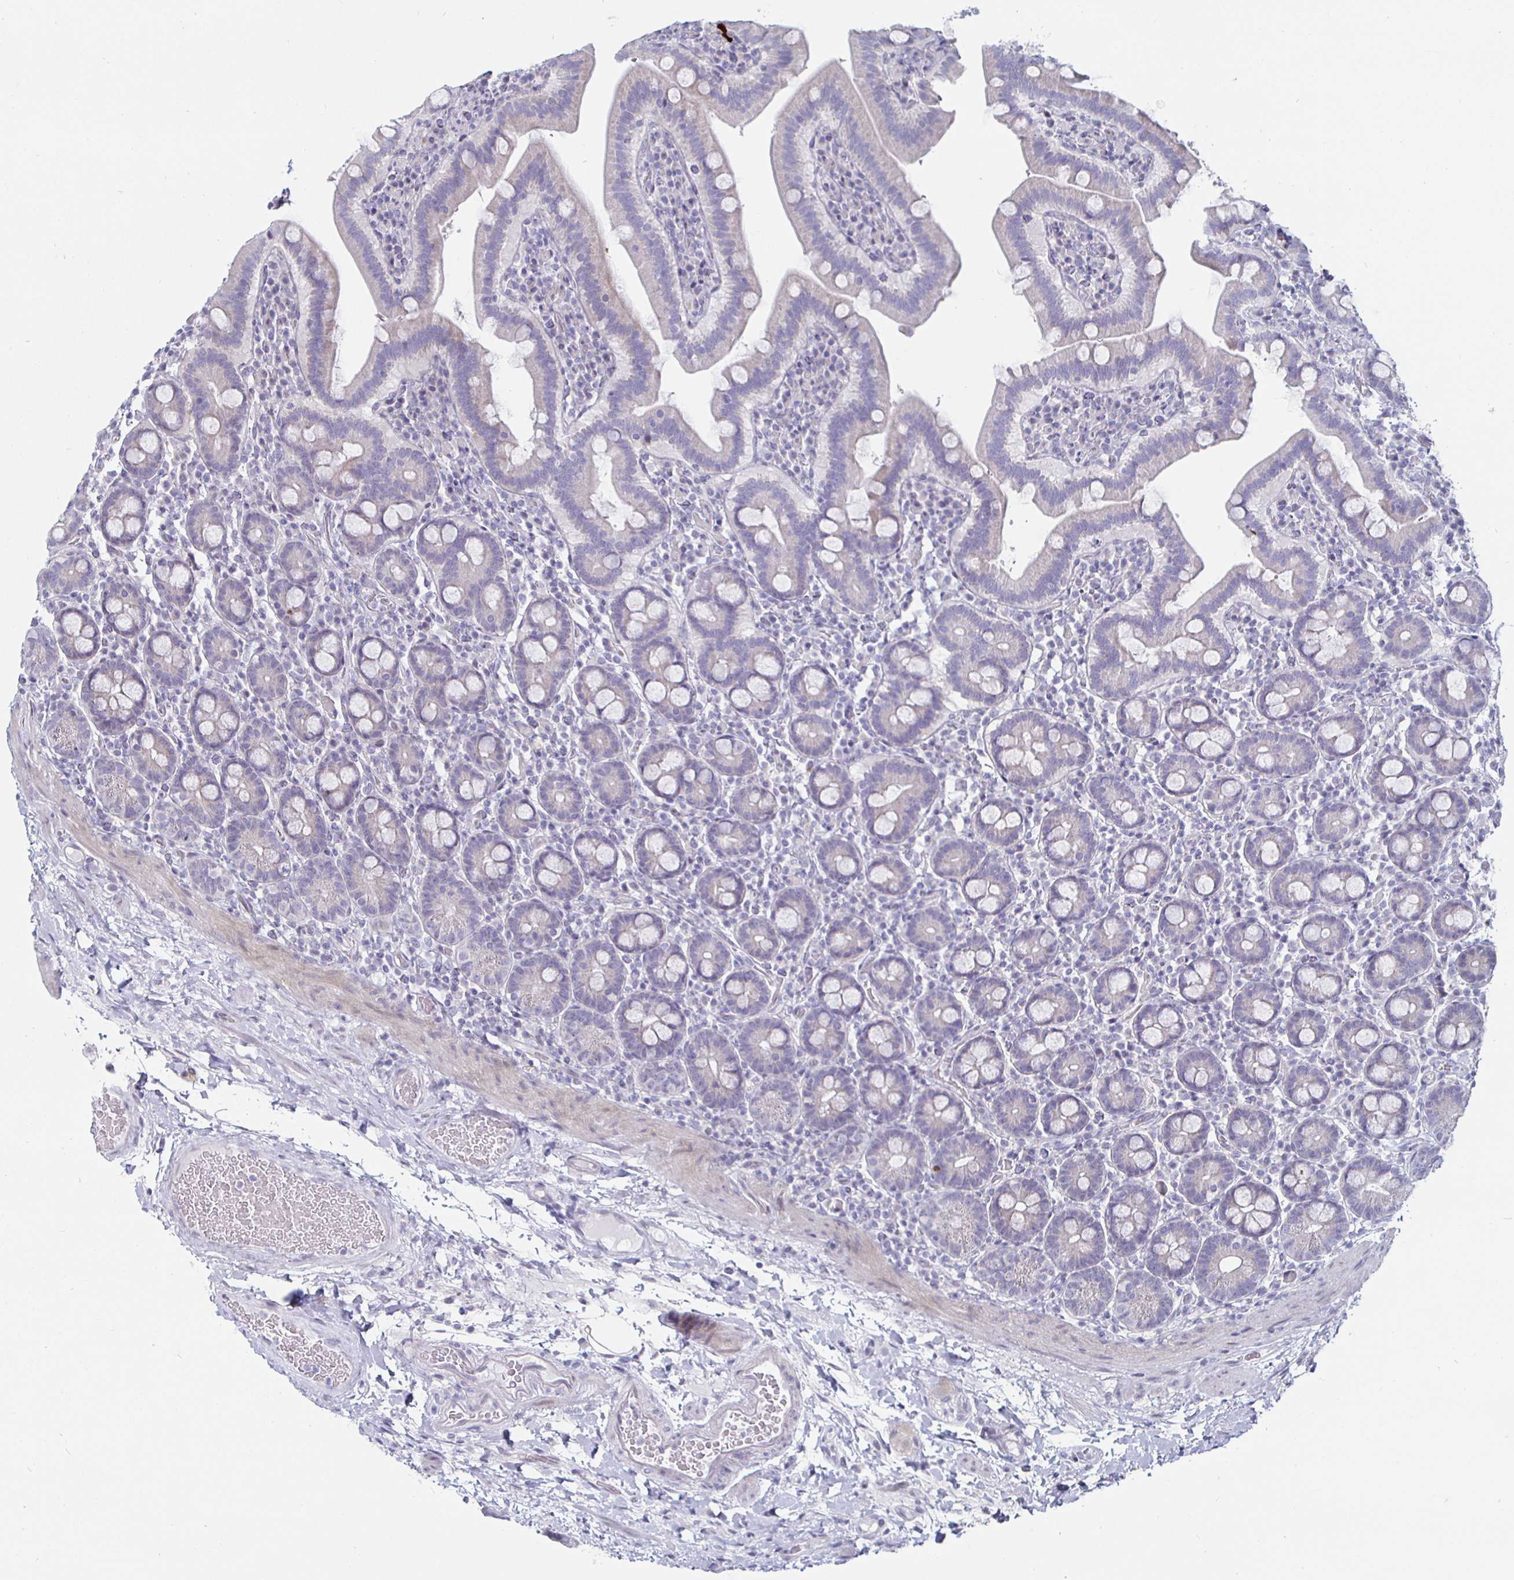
{"staining": {"intensity": "negative", "quantity": "none", "location": "none"}, "tissue": "small intestine", "cell_type": "Glandular cells", "image_type": "normal", "snomed": [{"axis": "morphology", "description": "Normal tissue, NOS"}, {"axis": "topography", "description": "Small intestine"}], "caption": "Immunohistochemistry image of normal human small intestine stained for a protein (brown), which exhibits no expression in glandular cells.", "gene": "DMRTB1", "patient": {"sex": "male", "age": 26}}